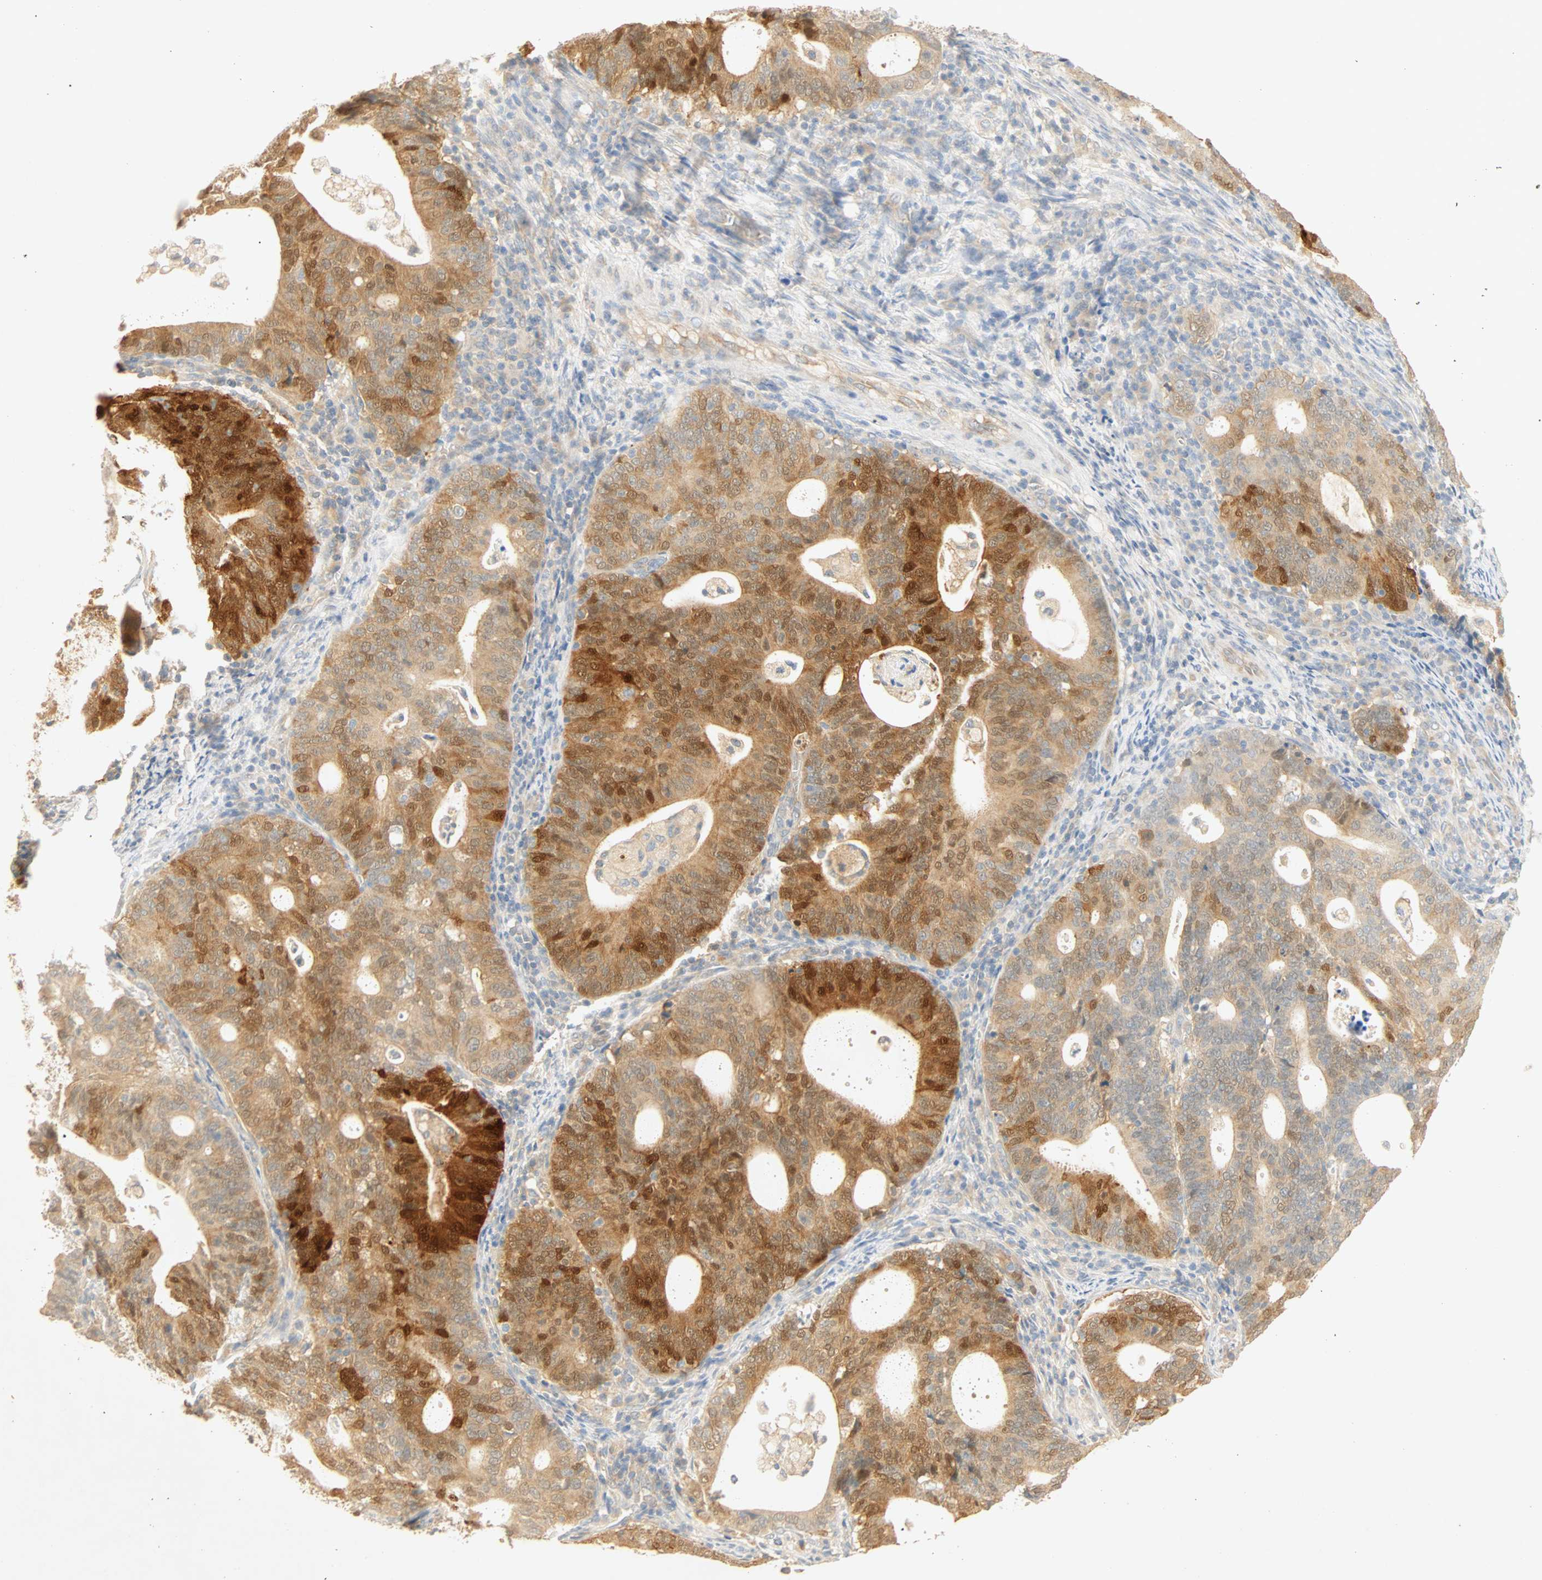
{"staining": {"intensity": "strong", "quantity": ">75%", "location": "cytoplasmic/membranous"}, "tissue": "endometrial cancer", "cell_type": "Tumor cells", "image_type": "cancer", "snomed": [{"axis": "morphology", "description": "Adenocarcinoma, NOS"}, {"axis": "topography", "description": "Uterus"}], "caption": "About >75% of tumor cells in human endometrial cancer demonstrate strong cytoplasmic/membranous protein staining as visualized by brown immunohistochemical staining.", "gene": "SELENBP1", "patient": {"sex": "female", "age": 83}}